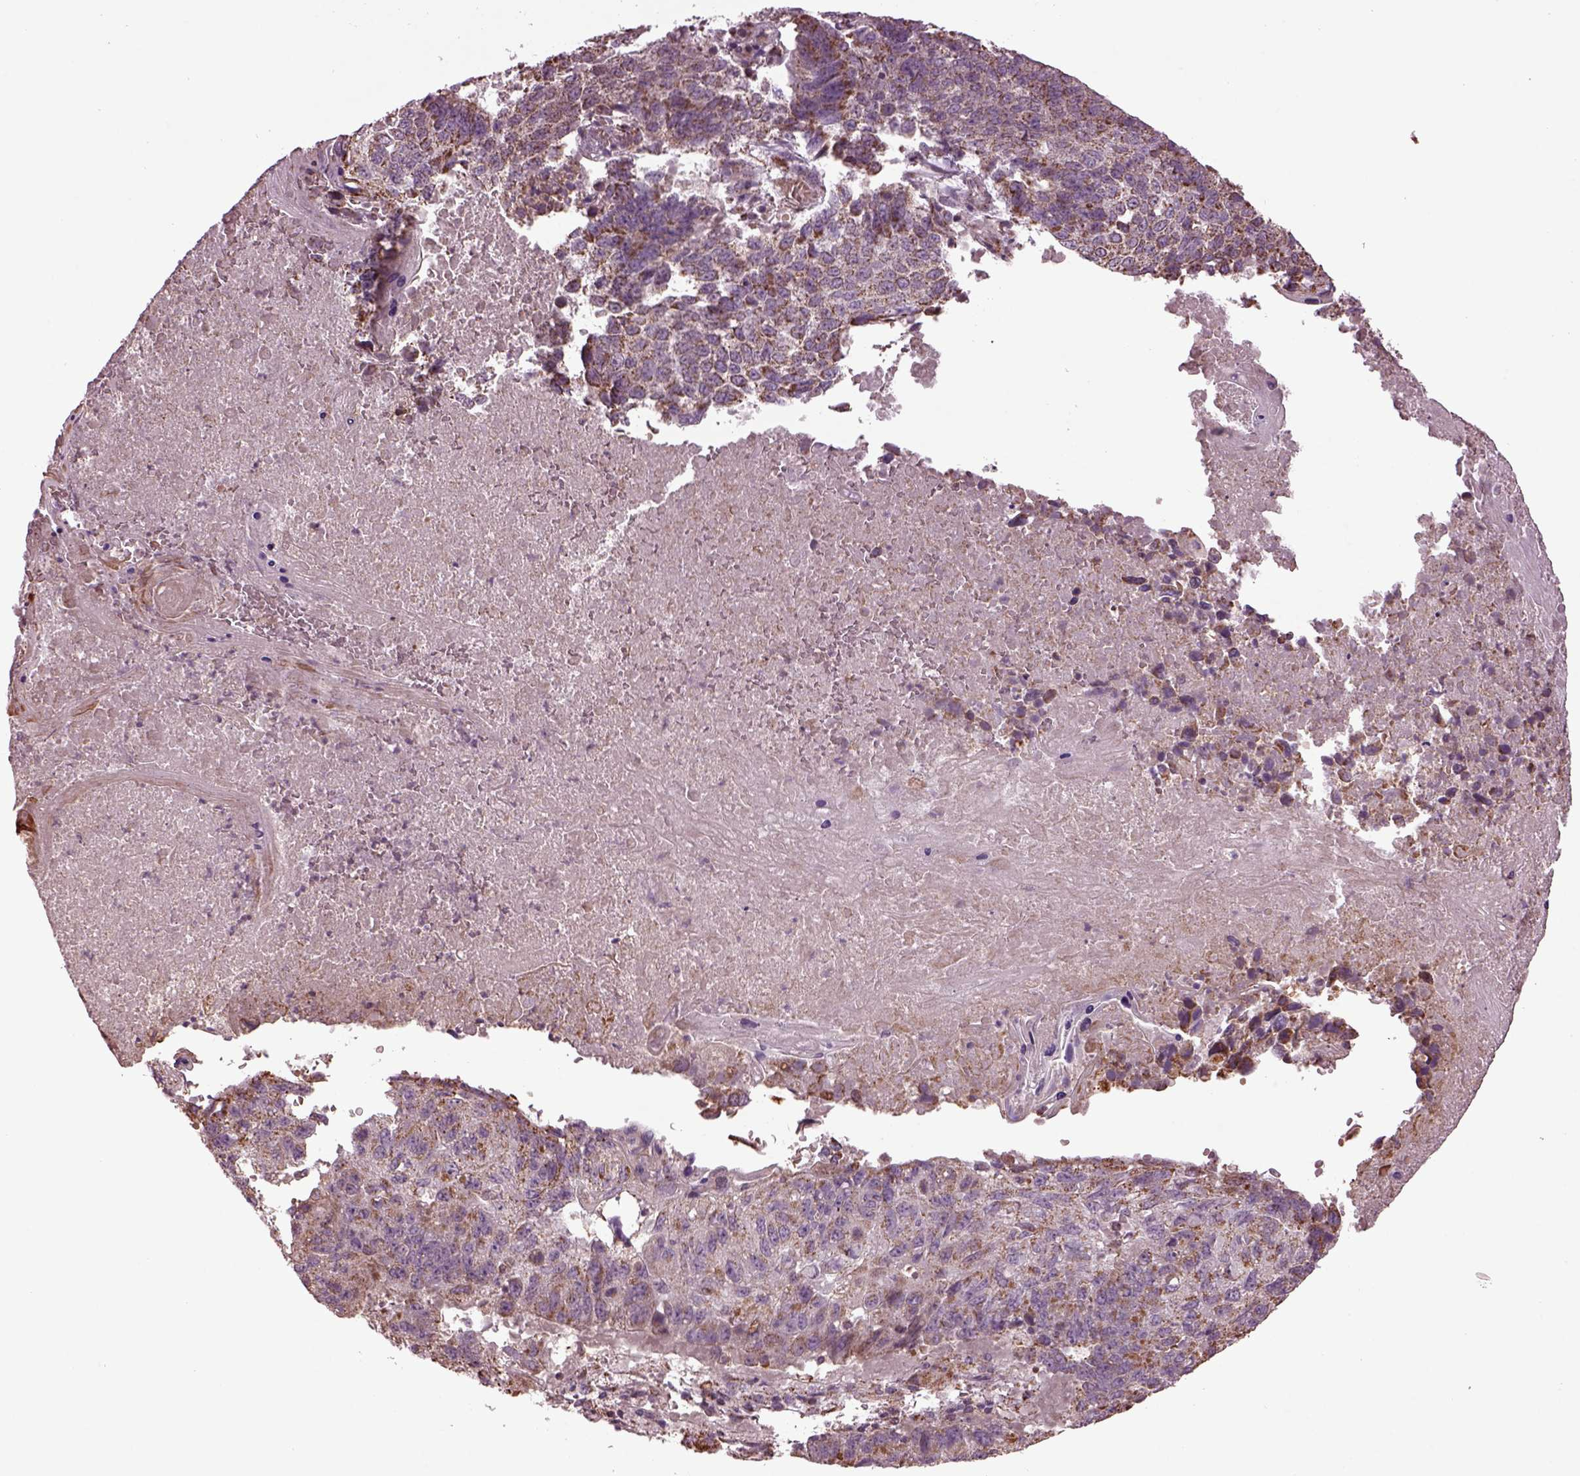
{"staining": {"intensity": "moderate", "quantity": "<25%", "location": "cytoplasmic/membranous"}, "tissue": "lung cancer", "cell_type": "Tumor cells", "image_type": "cancer", "snomed": [{"axis": "morphology", "description": "Squamous cell carcinoma, NOS"}, {"axis": "topography", "description": "Lung"}], "caption": "A low amount of moderate cytoplasmic/membranous expression is seen in about <25% of tumor cells in squamous cell carcinoma (lung) tissue.", "gene": "TMEM254", "patient": {"sex": "male", "age": 73}}